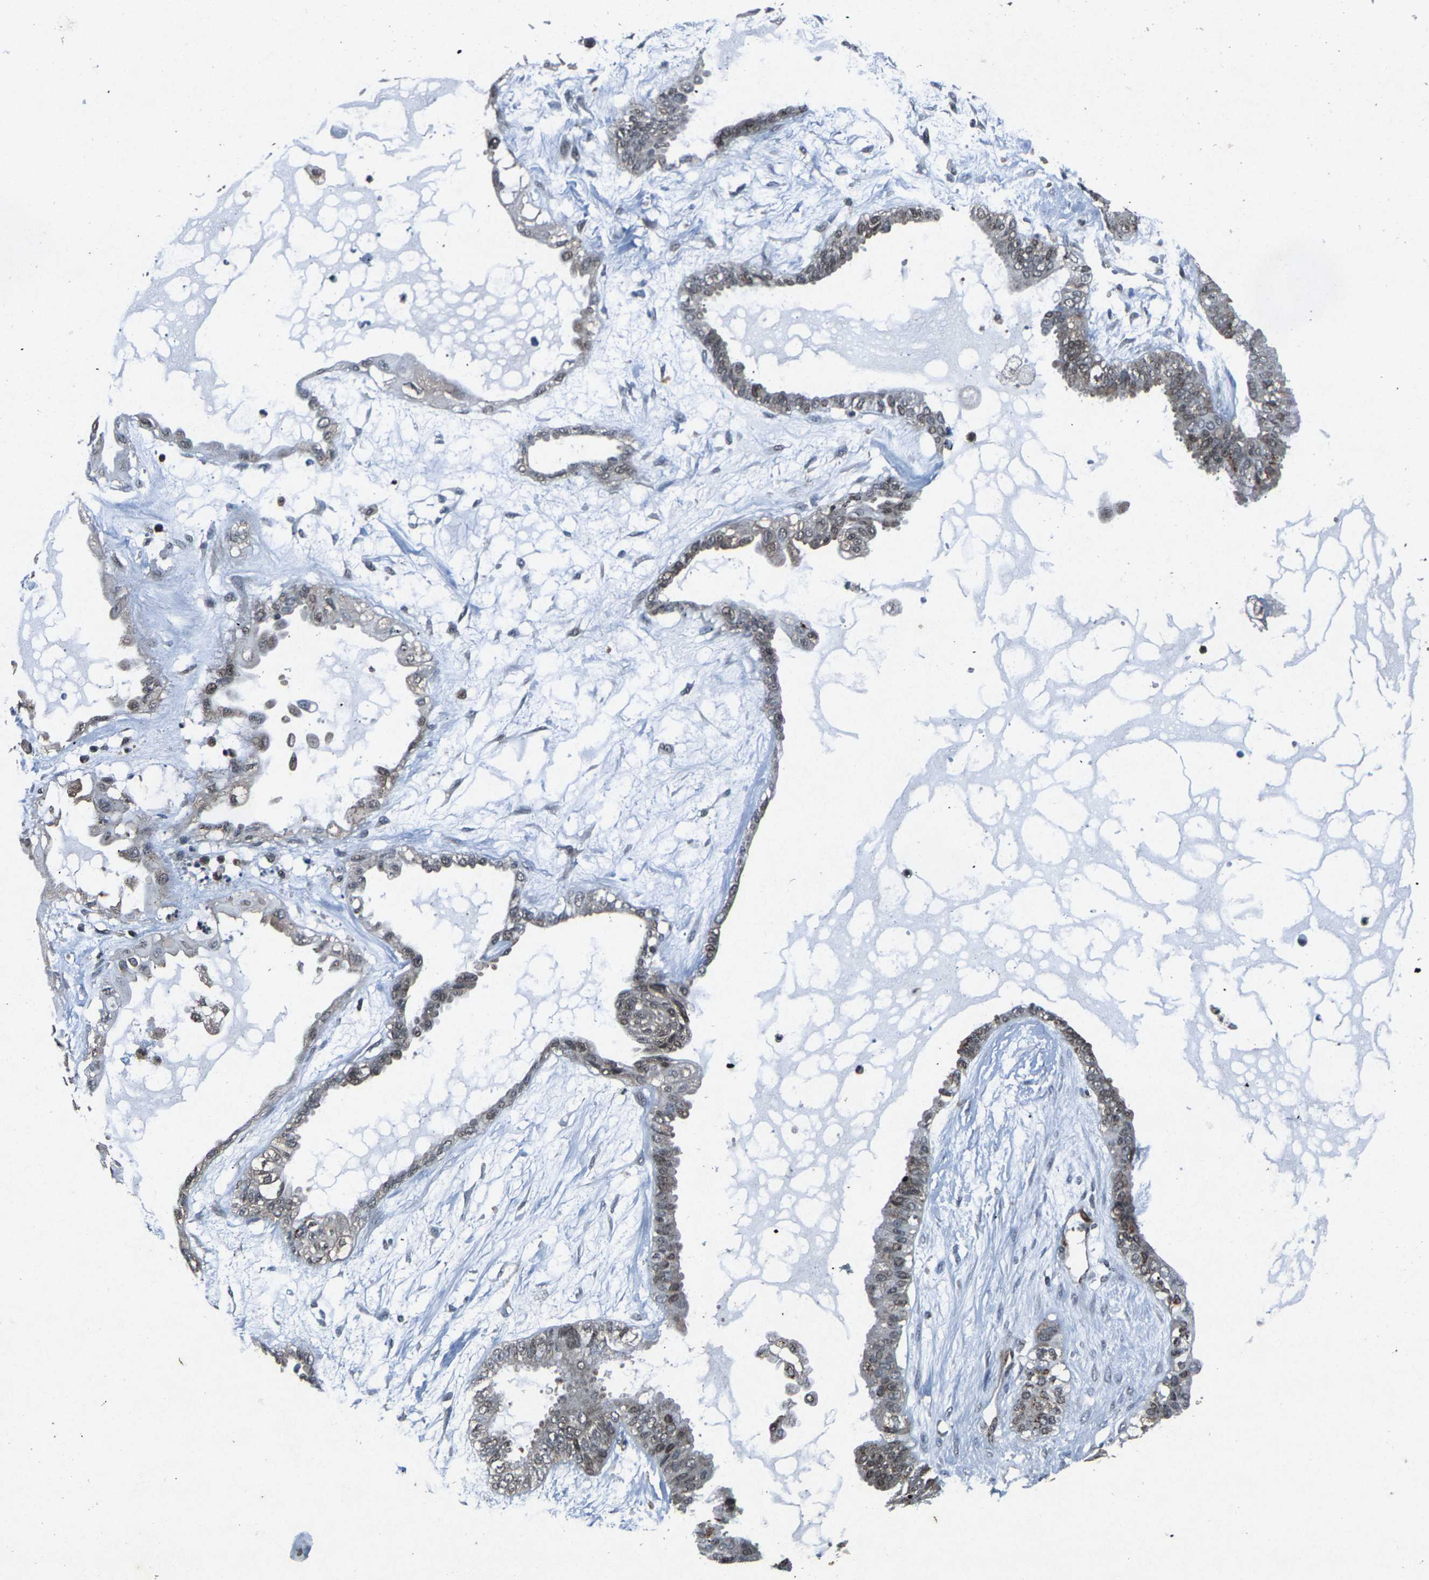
{"staining": {"intensity": "weak", "quantity": "25%-75%", "location": "nuclear"}, "tissue": "ovarian cancer", "cell_type": "Tumor cells", "image_type": "cancer", "snomed": [{"axis": "morphology", "description": "Carcinoma, NOS"}, {"axis": "morphology", "description": "Carcinoma, endometroid"}, {"axis": "topography", "description": "Ovary"}], "caption": "Weak nuclear staining is identified in about 25%-75% of tumor cells in endometroid carcinoma (ovarian).", "gene": "ATXN3", "patient": {"sex": "female", "age": 50}}